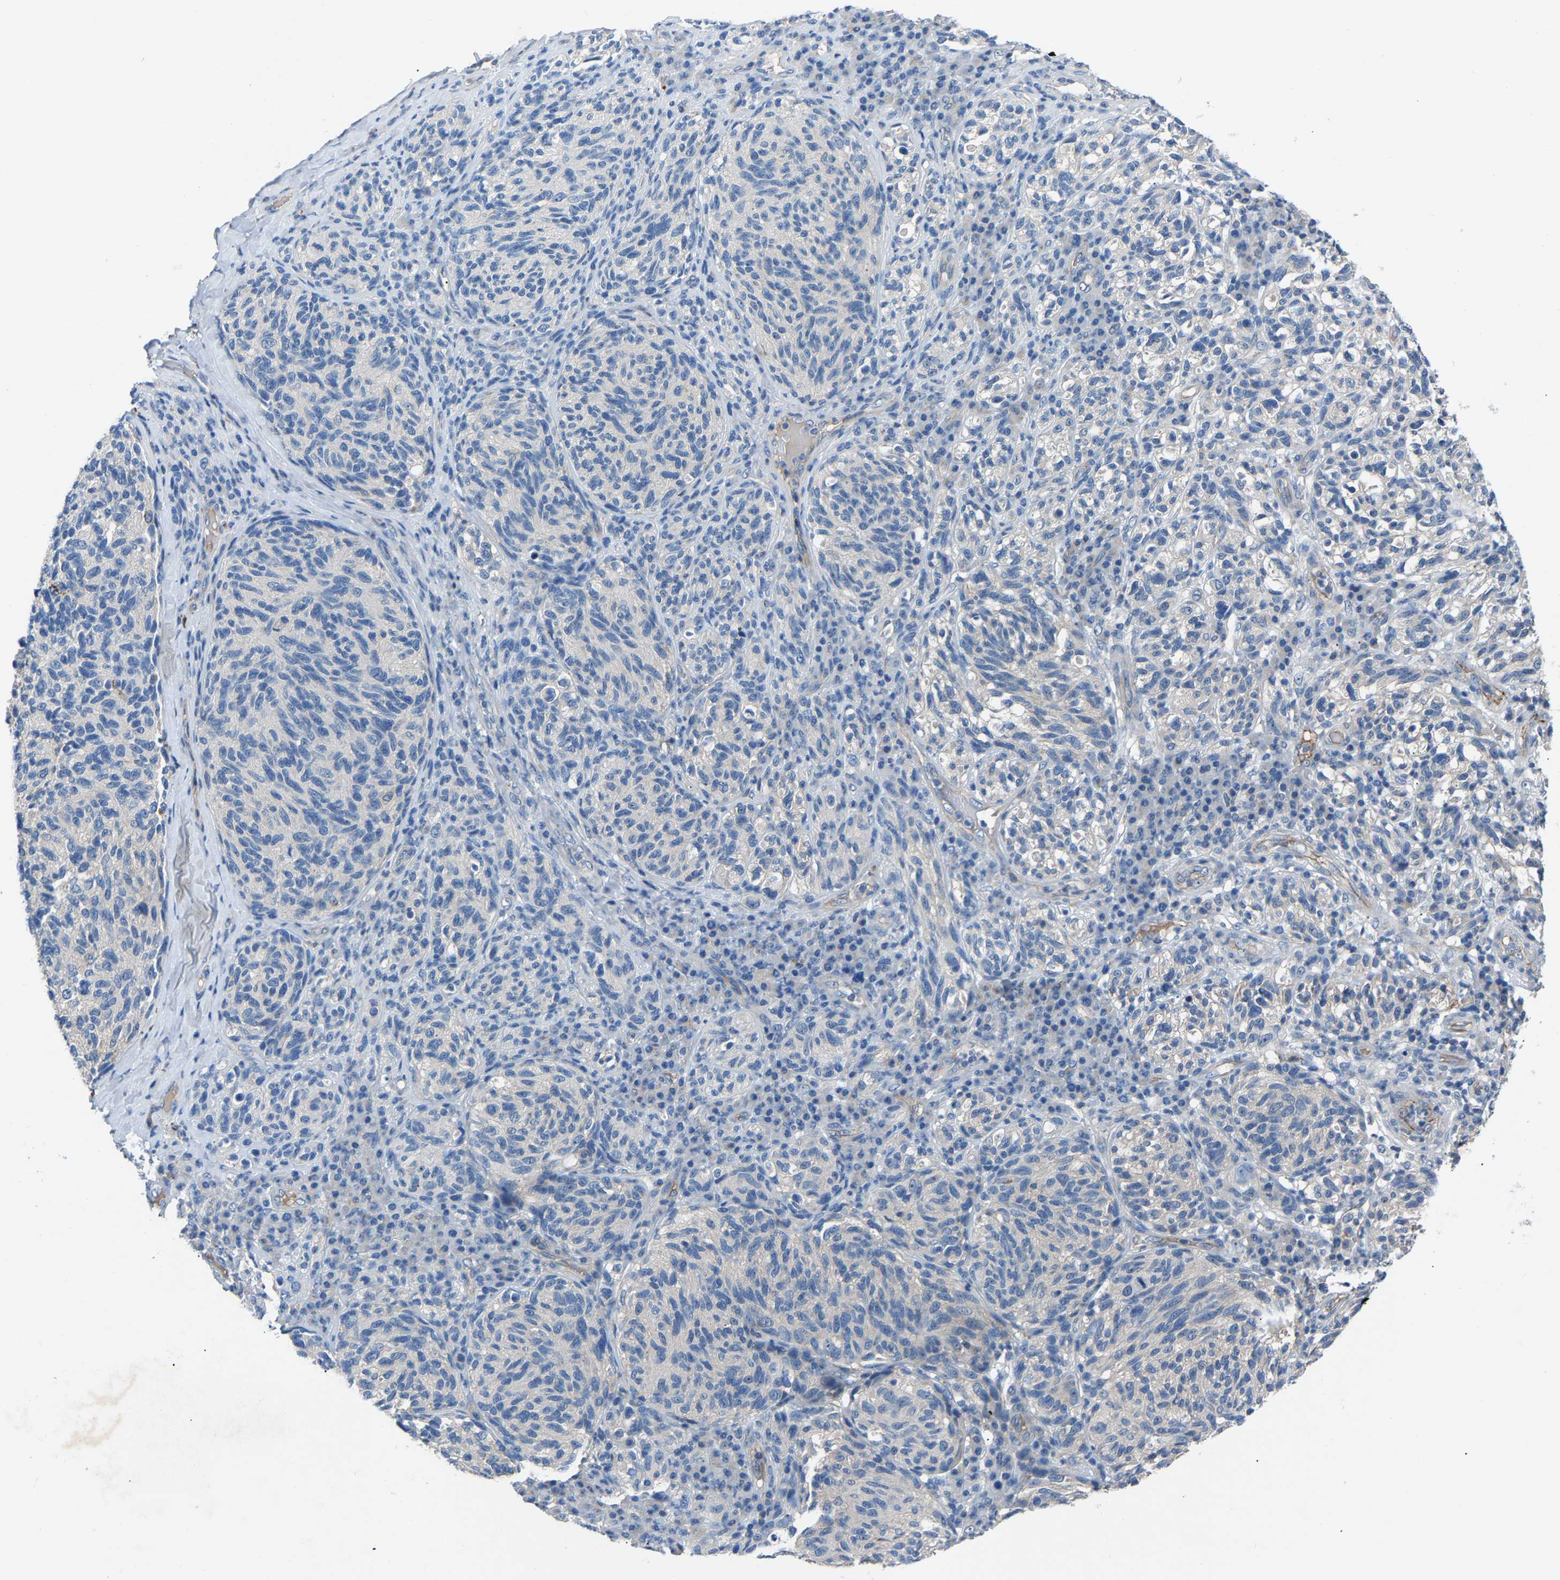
{"staining": {"intensity": "negative", "quantity": "none", "location": "none"}, "tissue": "melanoma", "cell_type": "Tumor cells", "image_type": "cancer", "snomed": [{"axis": "morphology", "description": "Malignant melanoma, NOS"}, {"axis": "topography", "description": "Skin"}], "caption": "Human malignant melanoma stained for a protein using immunohistochemistry (IHC) demonstrates no expression in tumor cells.", "gene": "DNAAF5", "patient": {"sex": "female", "age": 73}}